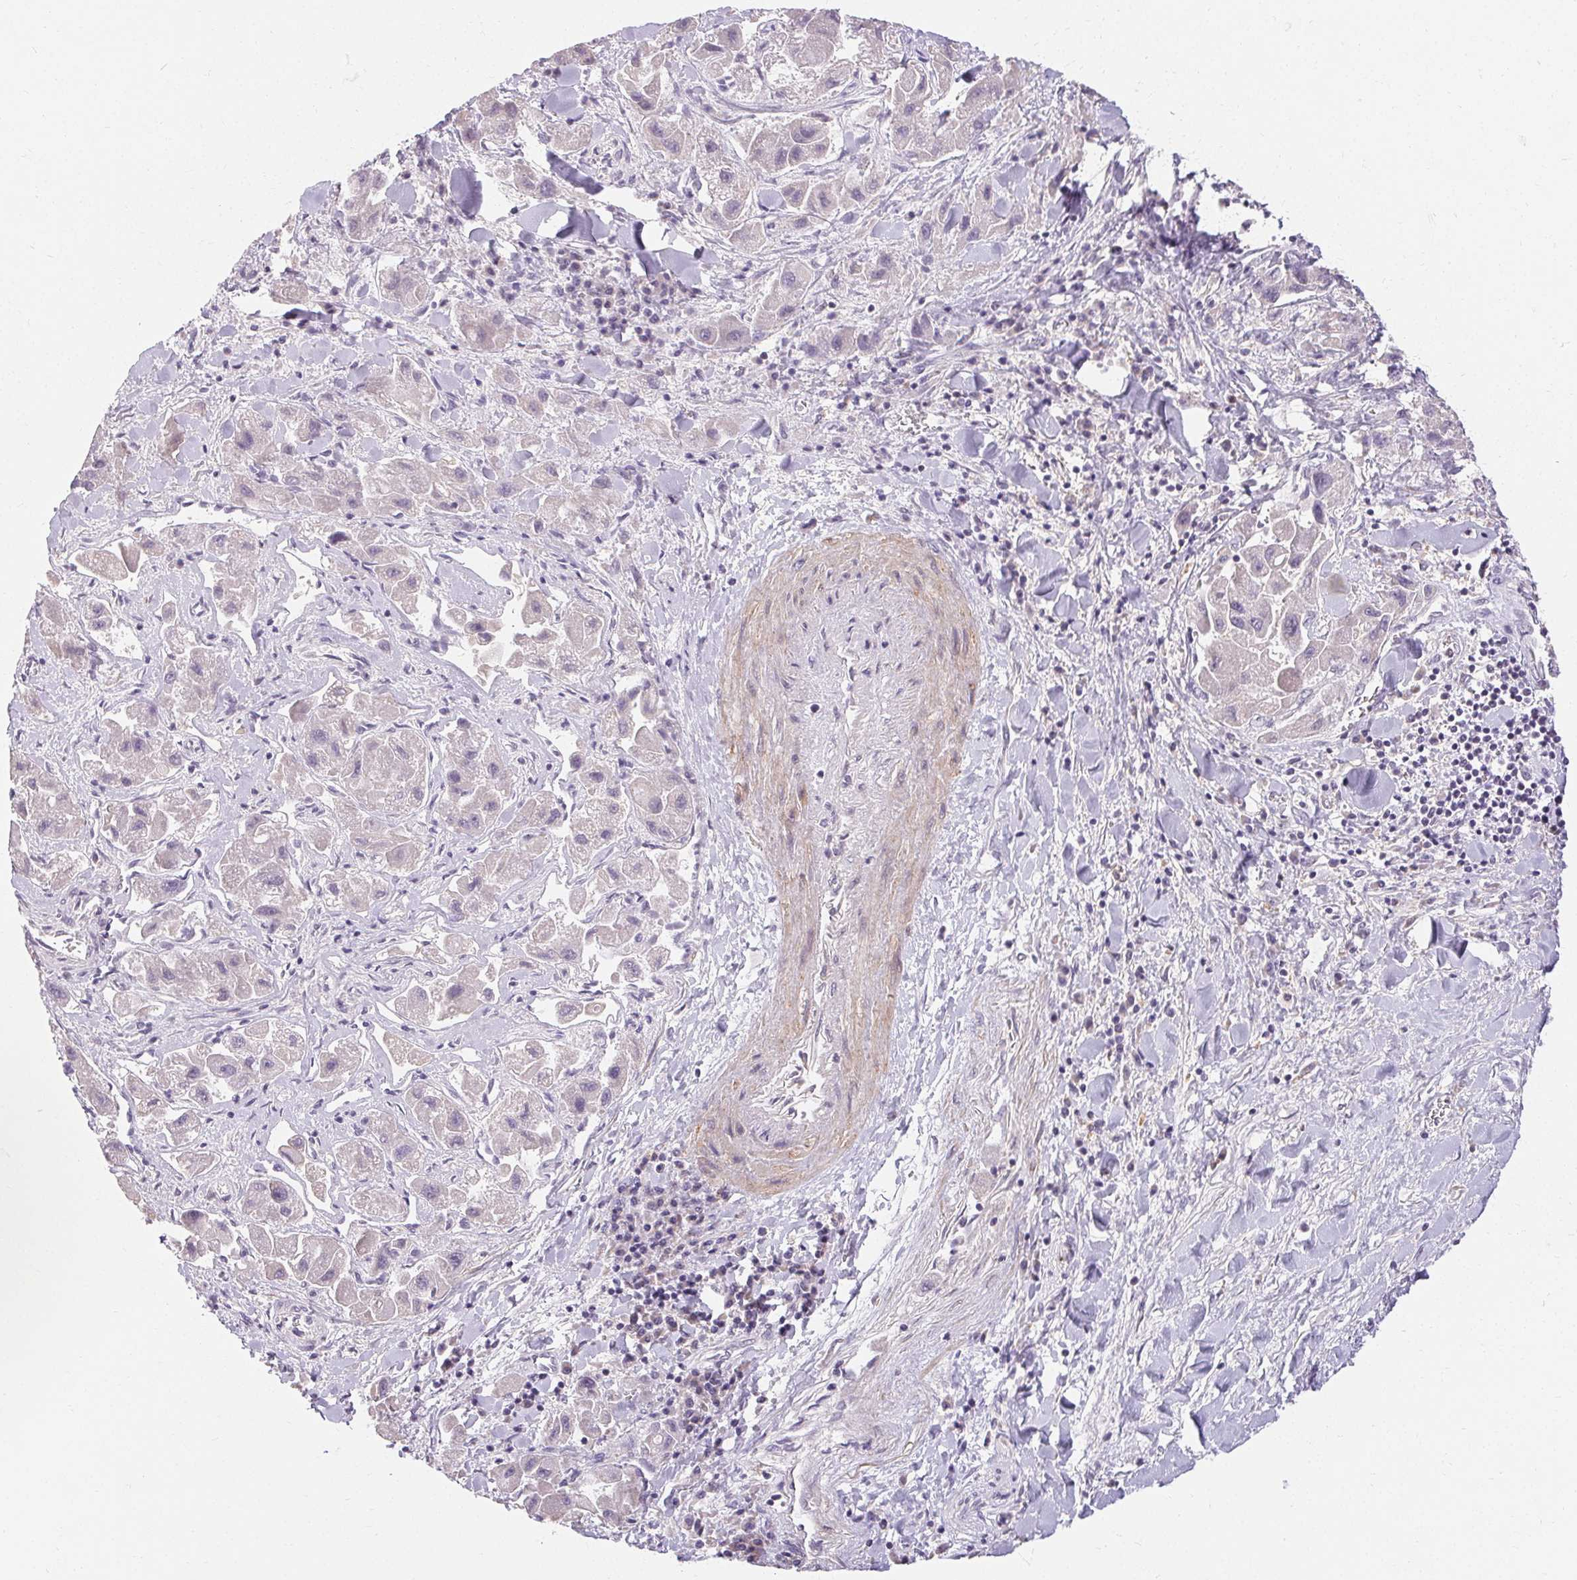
{"staining": {"intensity": "negative", "quantity": "none", "location": "none"}, "tissue": "liver cancer", "cell_type": "Tumor cells", "image_type": "cancer", "snomed": [{"axis": "morphology", "description": "Carcinoma, Hepatocellular, NOS"}, {"axis": "topography", "description": "Liver"}], "caption": "Immunohistochemistry photomicrograph of human liver cancer stained for a protein (brown), which displays no expression in tumor cells.", "gene": "TMEM52B", "patient": {"sex": "male", "age": 24}}